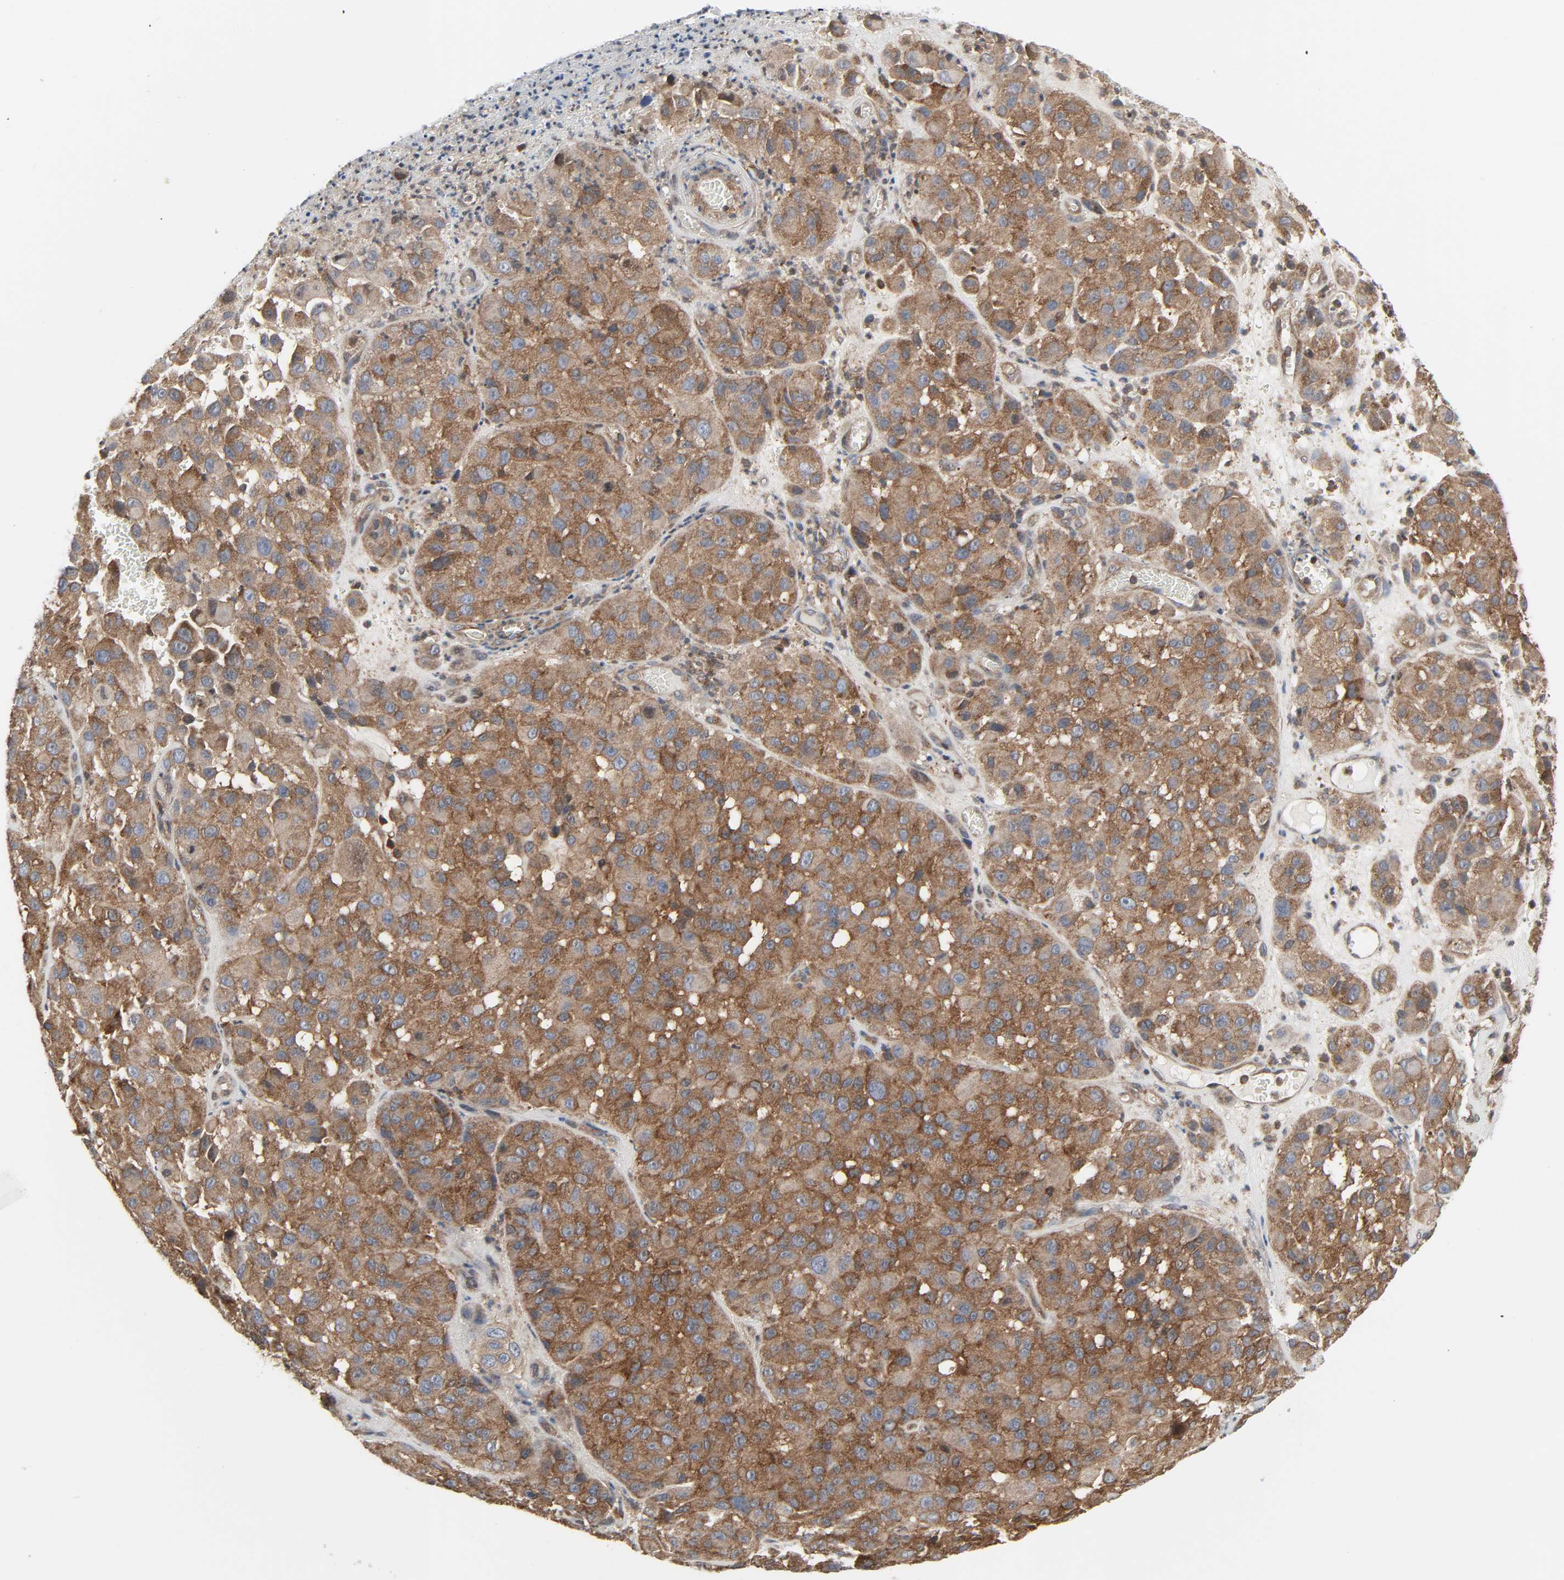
{"staining": {"intensity": "moderate", "quantity": ">75%", "location": "cytoplasmic/membranous"}, "tissue": "melanoma", "cell_type": "Tumor cells", "image_type": "cancer", "snomed": [{"axis": "morphology", "description": "Malignant melanoma, NOS"}, {"axis": "topography", "description": "Skin"}], "caption": "DAB immunohistochemical staining of human malignant melanoma reveals moderate cytoplasmic/membranous protein positivity in about >75% of tumor cells.", "gene": "GSK3A", "patient": {"sex": "female", "age": 21}}